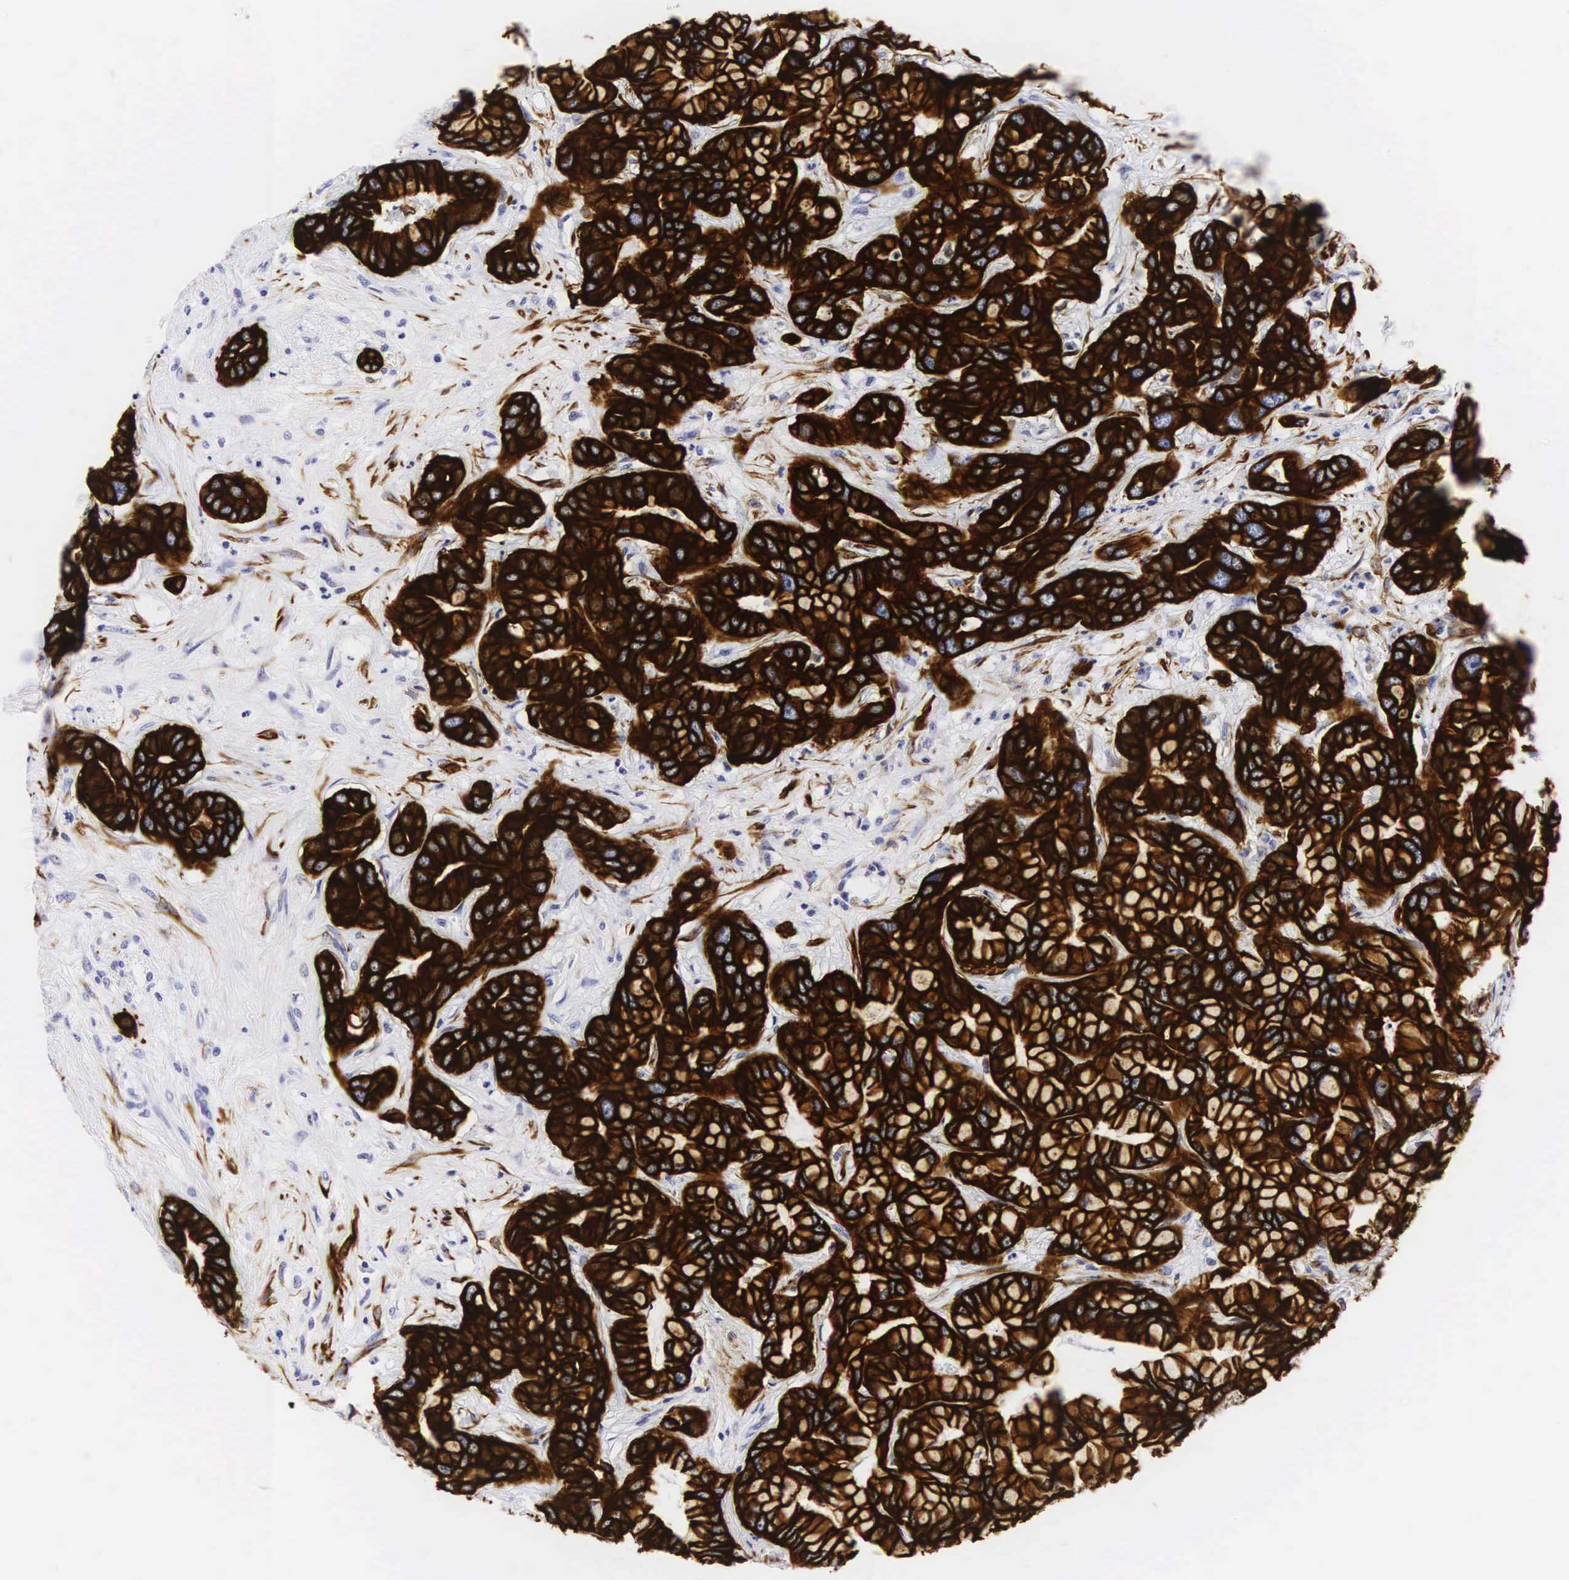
{"staining": {"intensity": "strong", "quantity": ">75%", "location": "cytoplasmic/membranous"}, "tissue": "liver cancer", "cell_type": "Tumor cells", "image_type": "cancer", "snomed": [{"axis": "morphology", "description": "Carcinoma, Hepatocellular, NOS"}, {"axis": "topography", "description": "Liver"}], "caption": "There is high levels of strong cytoplasmic/membranous positivity in tumor cells of hepatocellular carcinoma (liver), as demonstrated by immunohistochemical staining (brown color).", "gene": "KRT18", "patient": {"sex": "male", "age": 69}}